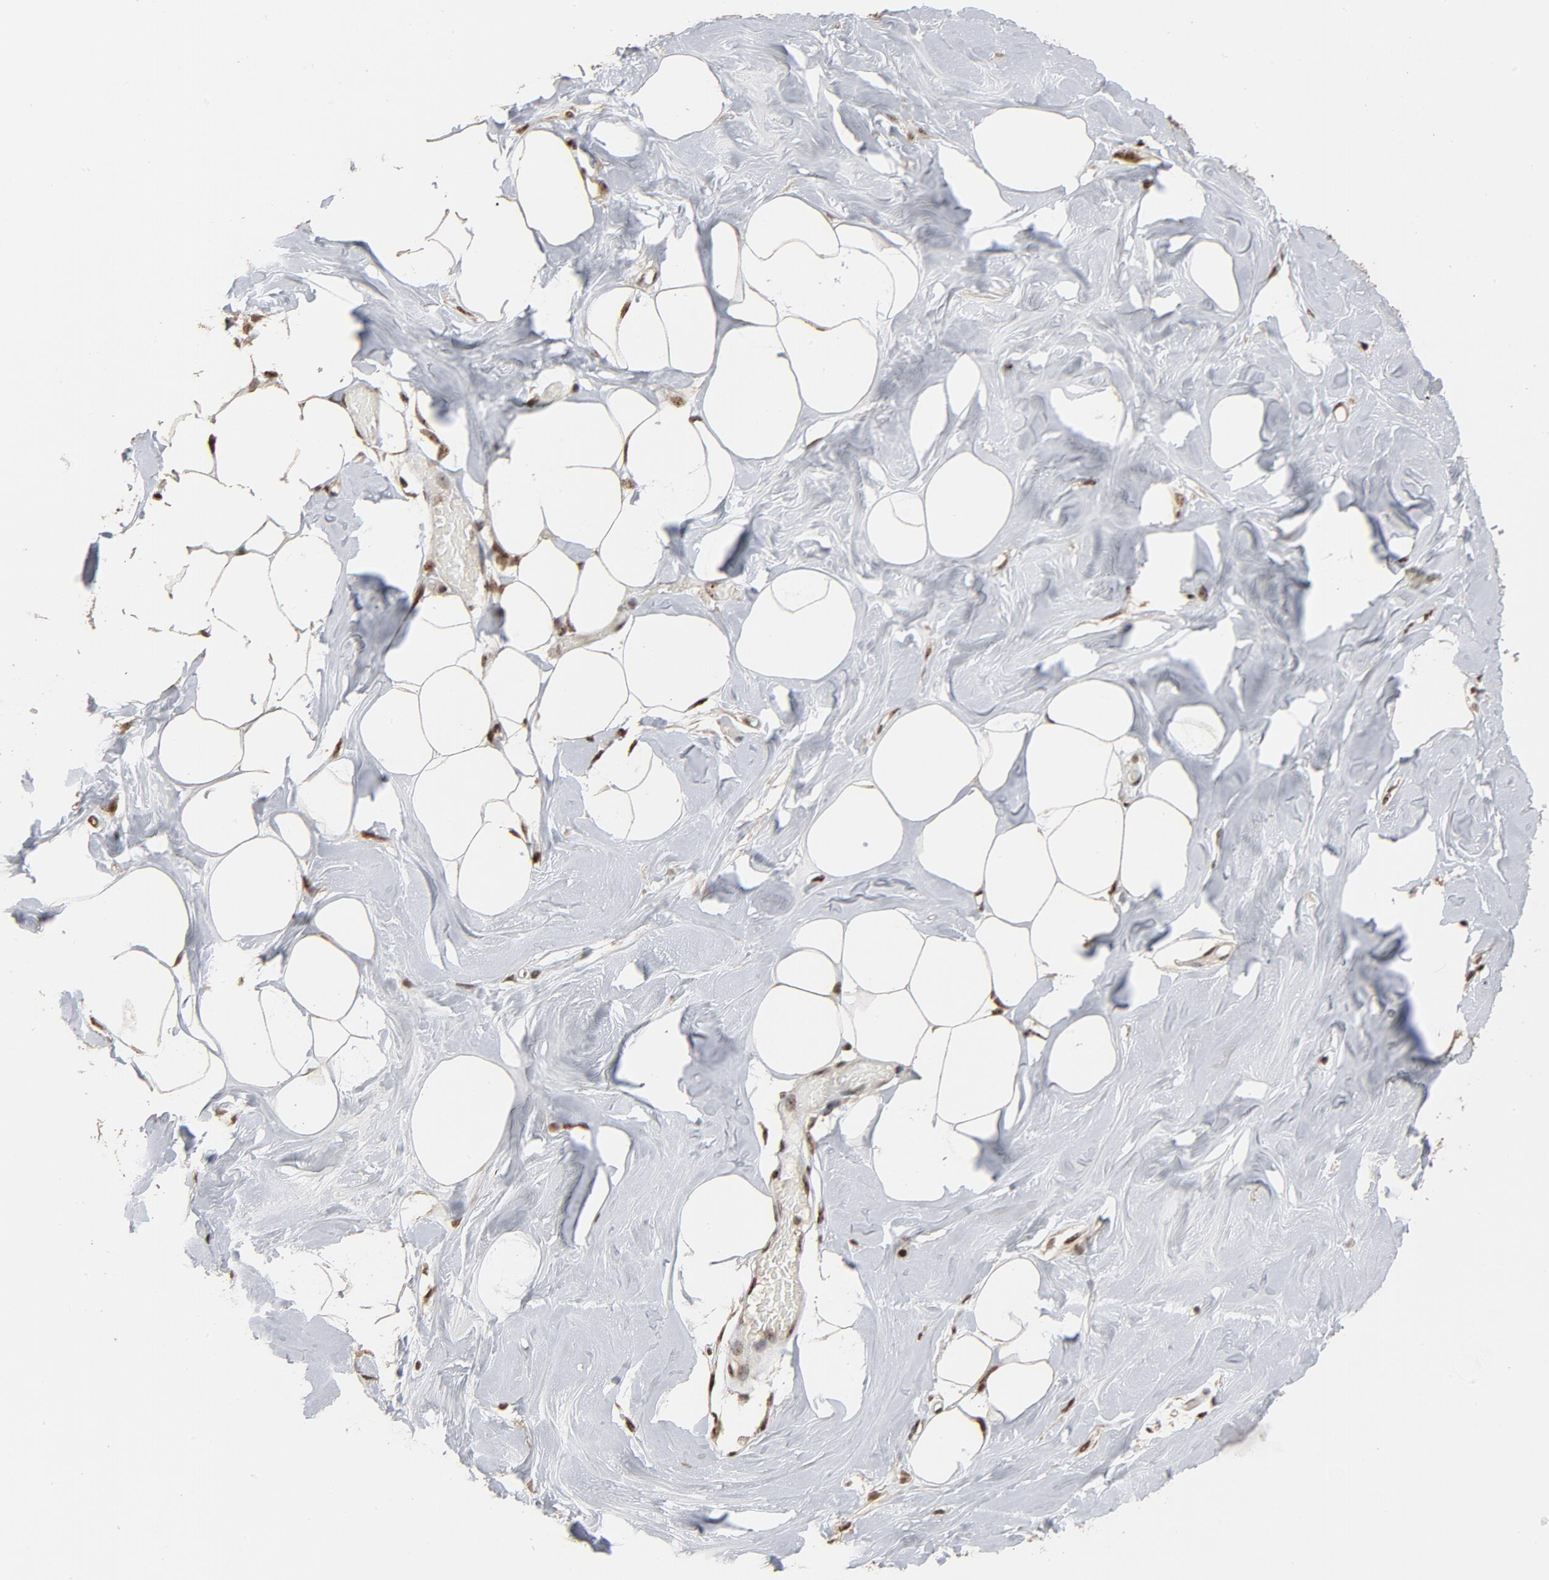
{"staining": {"intensity": "moderate", "quantity": ">75%", "location": "nuclear"}, "tissue": "breast", "cell_type": "Adipocytes", "image_type": "normal", "snomed": [{"axis": "morphology", "description": "Normal tissue, NOS"}, {"axis": "topography", "description": "Breast"}, {"axis": "topography", "description": "Soft tissue"}], "caption": "Immunohistochemistry staining of unremarkable breast, which displays medium levels of moderate nuclear staining in approximately >75% of adipocytes indicating moderate nuclear protein positivity. The staining was performed using DAB (3,3'-diaminobenzidine) (brown) for protein detection and nuclei were counterstained in hematoxylin (blue).", "gene": "TP53RK", "patient": {"sex": "female", "age": 25}}